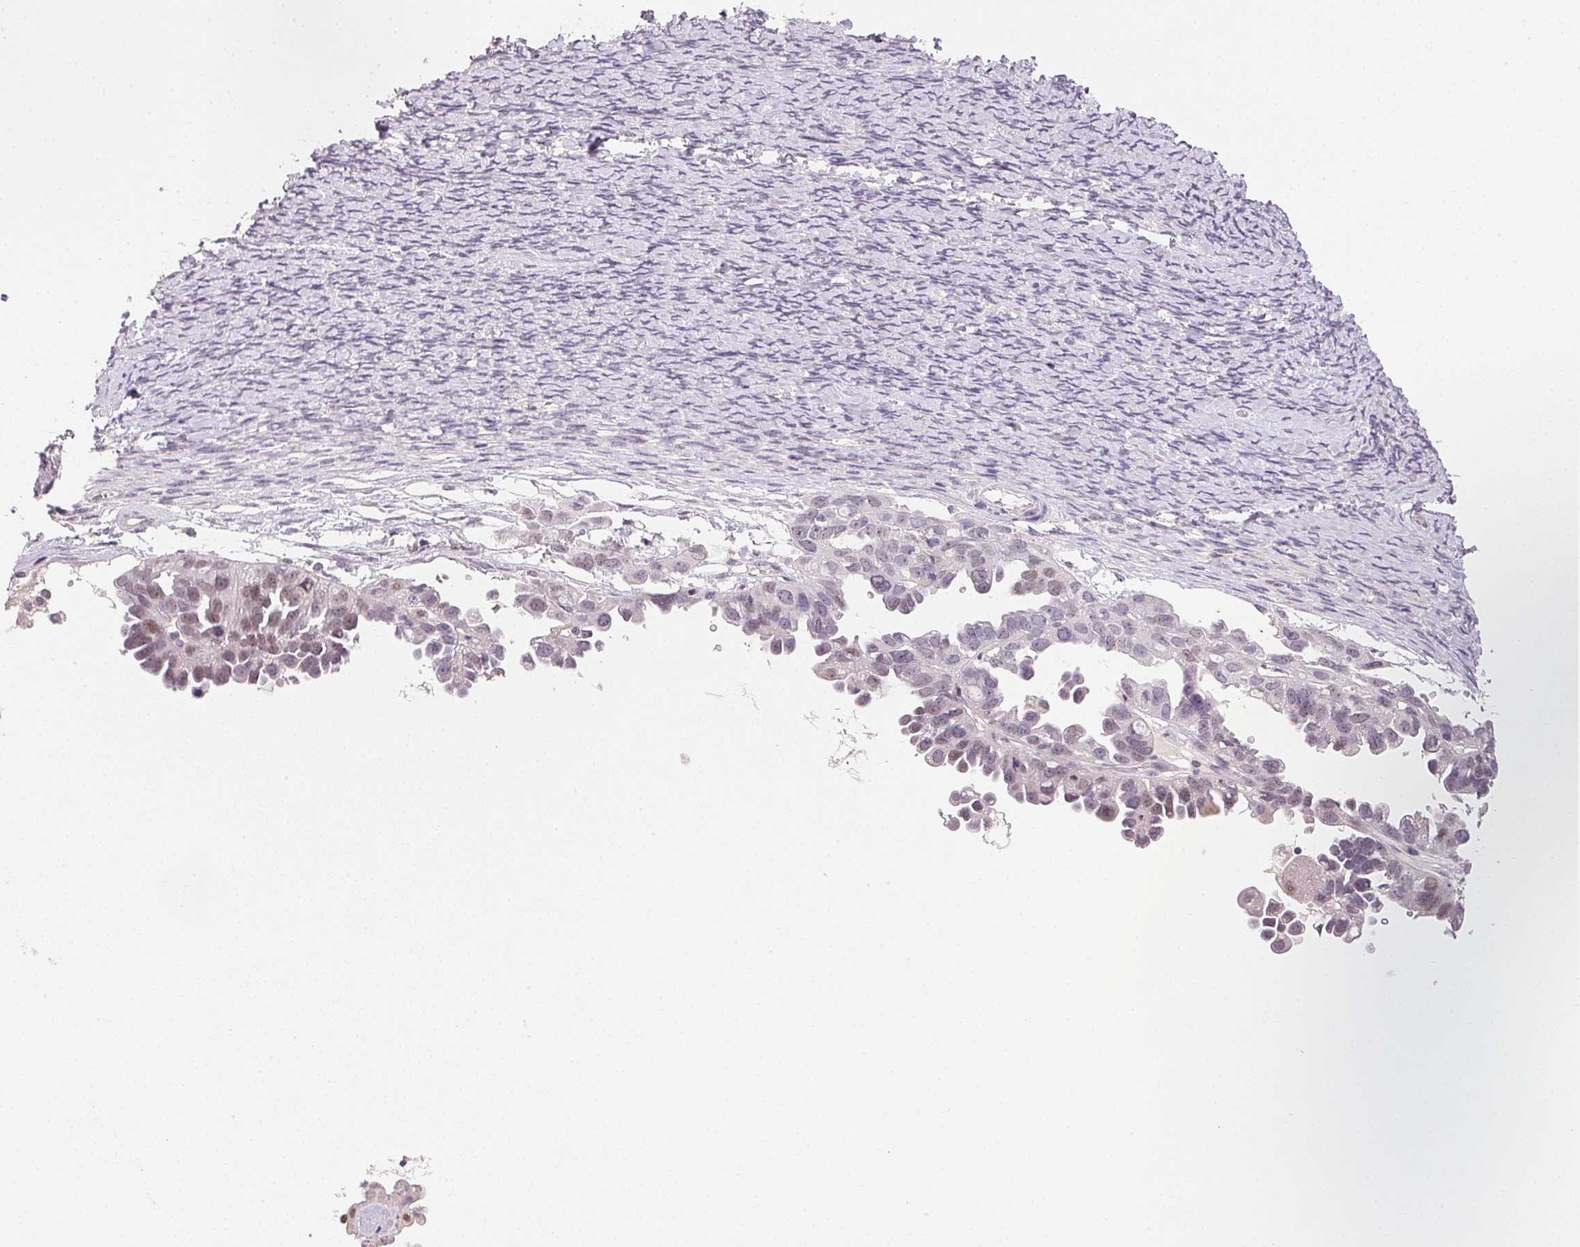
{"staining": {"intensity": "weak", "quantity": "25%-75%", "location": "nuclear"}, "tissue": "ovarian cancer", "cell_type": "Tumor cells", "image_type": "cancer", "snomed": [{"axis": "morphology", "description": "Cystadenocarcinoma, serous, NOS"}, {"axis": "topography", "description": "Ovary"}], "caption": "Ovarian serous cystadenocarcinoma tissue exhibits weak nuclear staining in approximately 25%-75% of tumor cells, visualized by immunohistochemistry. Ihc stains the protein in brown and the nuclei are stained blue.", "gene": "POLR3G", "patient": {"sex": "female", "age": 53}}